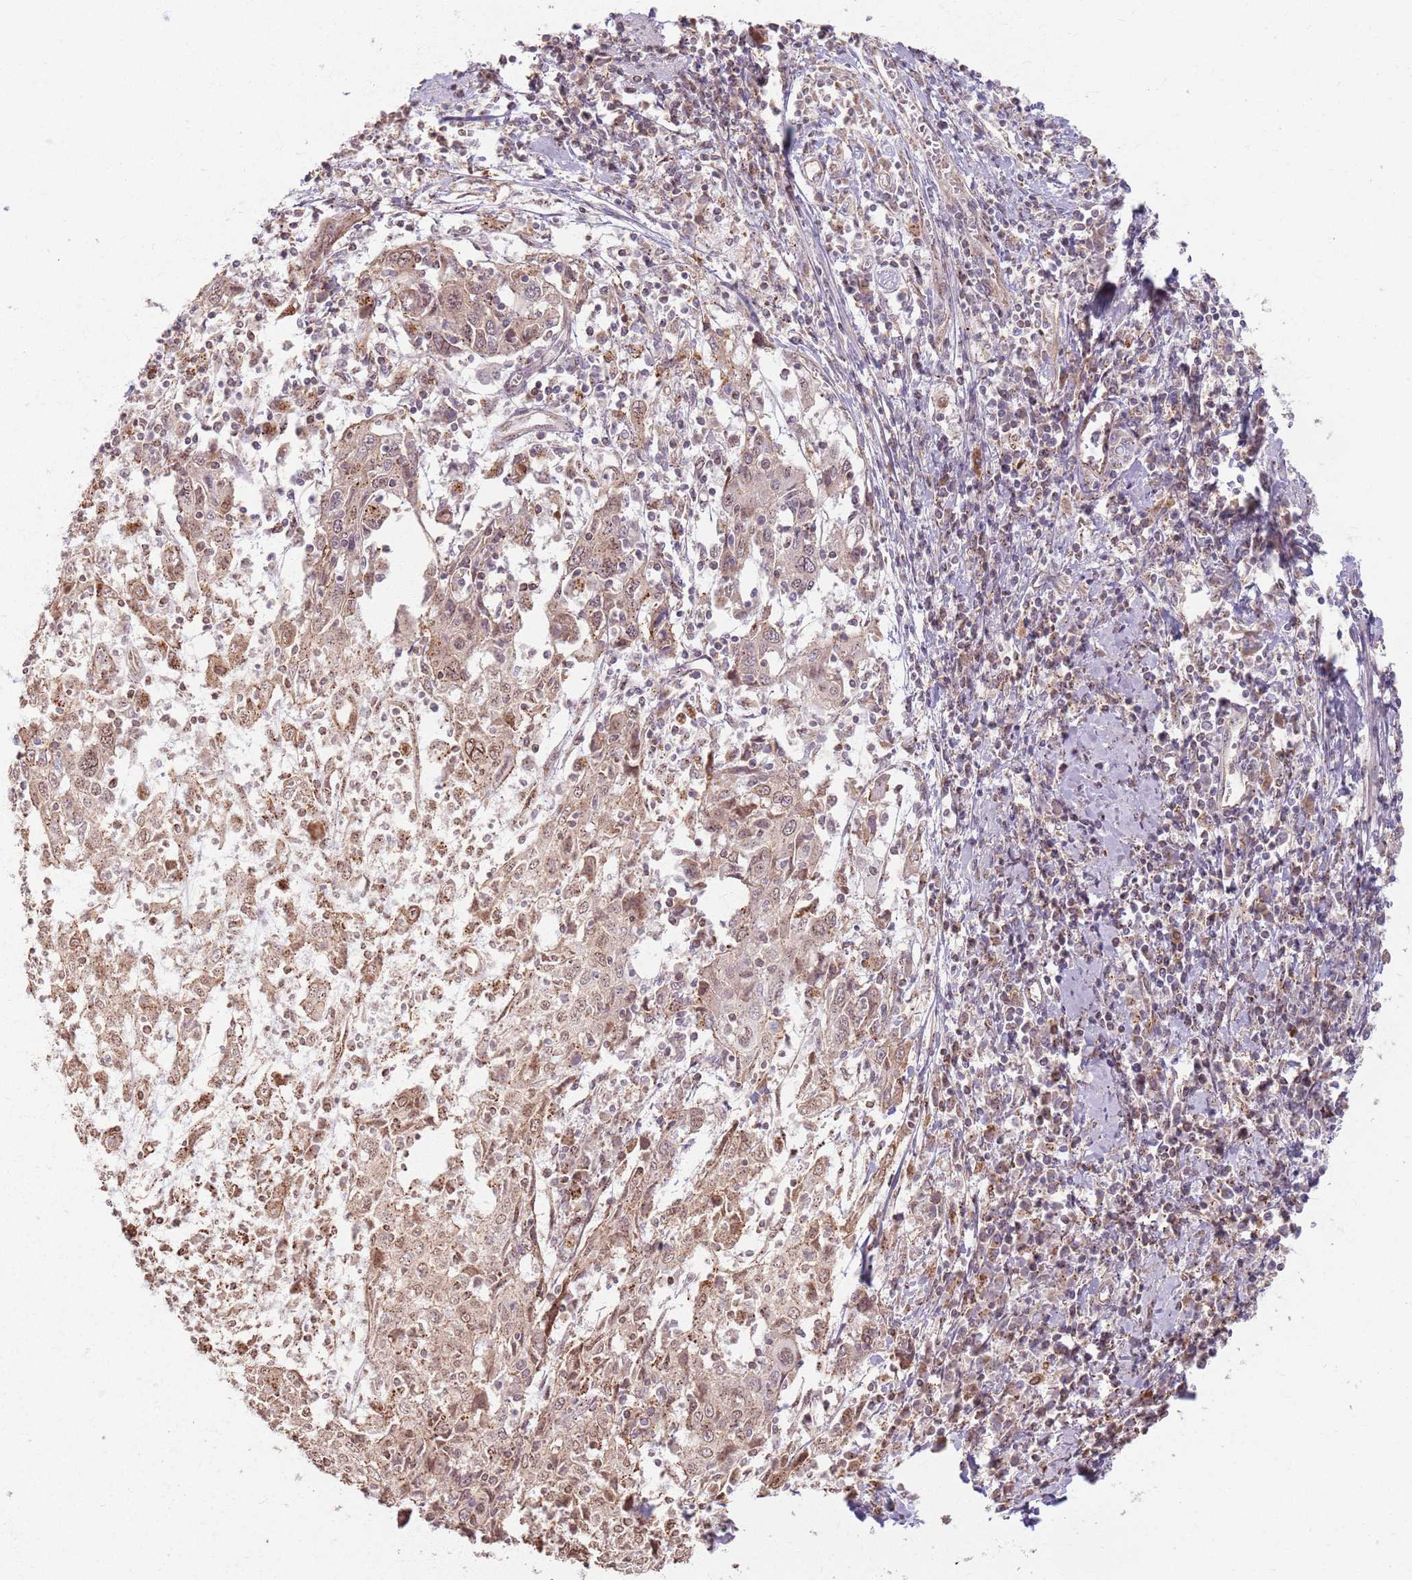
{"staining": {"intensity": "weak", "quantity": ">75%", "location": "cytoplasmic/membranous,nuclear"}, "tissue": "cervical cancer", "cell_type": "Tumor cells", "image_type": "cancer", "snomed": [{"axis": "morphology", "description": "Squamous cell carcinoma, NOS"}, {"axis": "topography", "description": "Cervix"}], "caption": "Cervical cancer (squamous cell carcinoma) stained with DAB (3,3'-diaminobenzidine) immunohistochemistry (IHC) exhibits low levels of weak cytoplasmic/membranous and nuclear positivity in about >75% of tumor cells. The staining is performed using DAB brown chromogen to label protein expression. The nuclei are counter-stained blue using hematoxylin.", "gene": "KCNA5", "patient": {"sex": "female", "age": 46}}